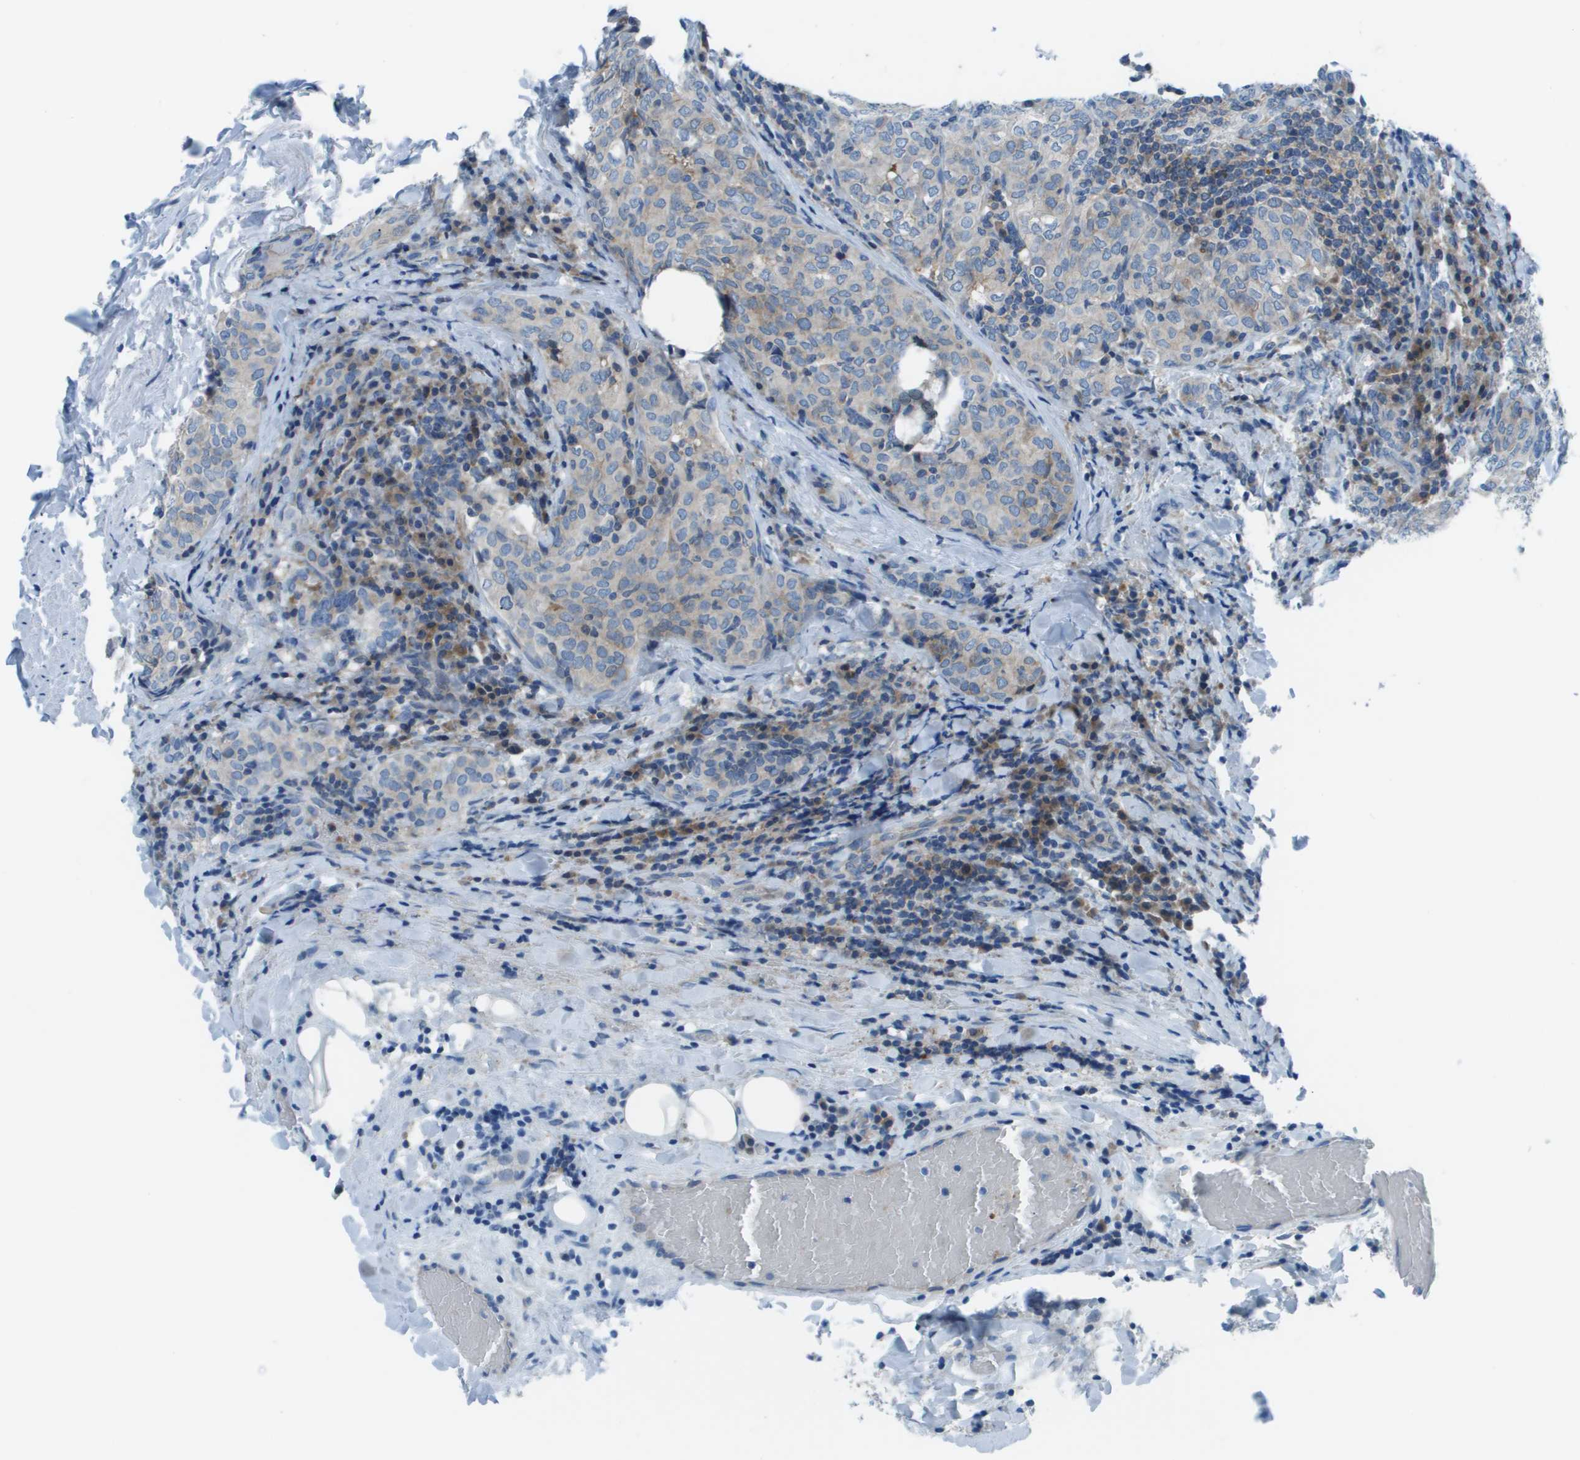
{"staining": {"intensity": "weak", "quantity": "<25%", "location": "cytoplasmic/membranous"}, "tissue": "thyroid cancer", "cell_type": "Tumor cells", "image_type": "cancer", "snomed": [{"axis": "morphology", "description": "Normal tissue, NOS"}, {"axis": "morphology", "description": "Papillary adenocarcinoma, NOS"}, {"axis": "topography", "description": "Thyroid gland"}], "caption": "A high-resolution image shows immunohistochemistry (IHC) staining of thyroid cancer, which demonstrates no significant expression in tumor cells.", "gene": "STIP1", "patient": {"sex": "female", "age": 30}}